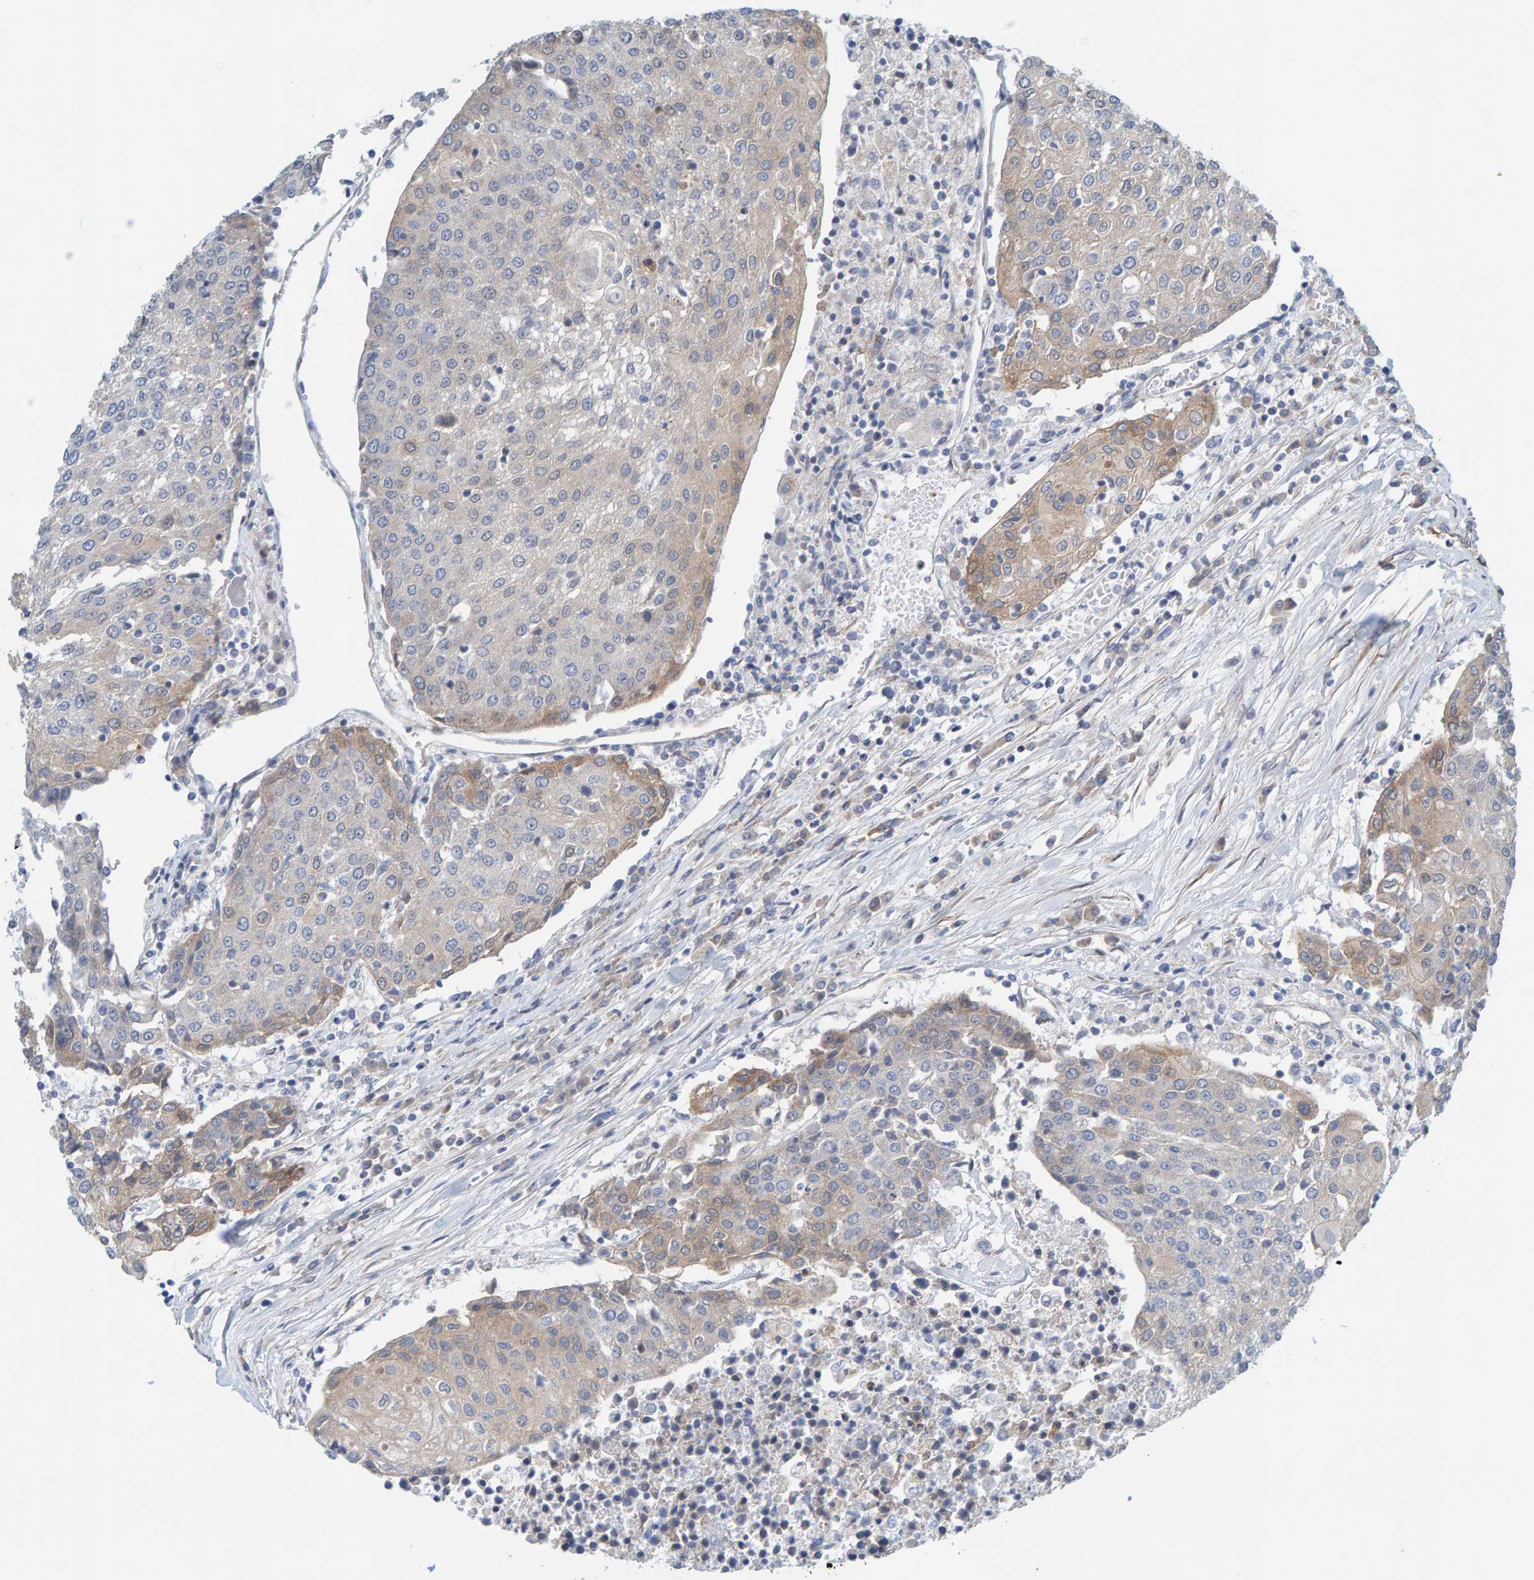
{"staining": {"intensity": "weak", "quantity": "<25%", "location": "cytoplasmic/membranous"}, "tissue": "urothelial cancer", "cell_type": "Tumor cells", "image_type": "cancer", "snomed": [{"axis": "morphology", "description": "Urothelial carcinoma, High grade"}, {"axis": "topography", "description": "Urinary bladder"}], "caption": "This is a micrograph of immunohistochemistry staining of urothelial cancer, which shows no staining in tumor cells.", "gene": "PRKD2", "patient": {"sex": "female", "age": 85}}